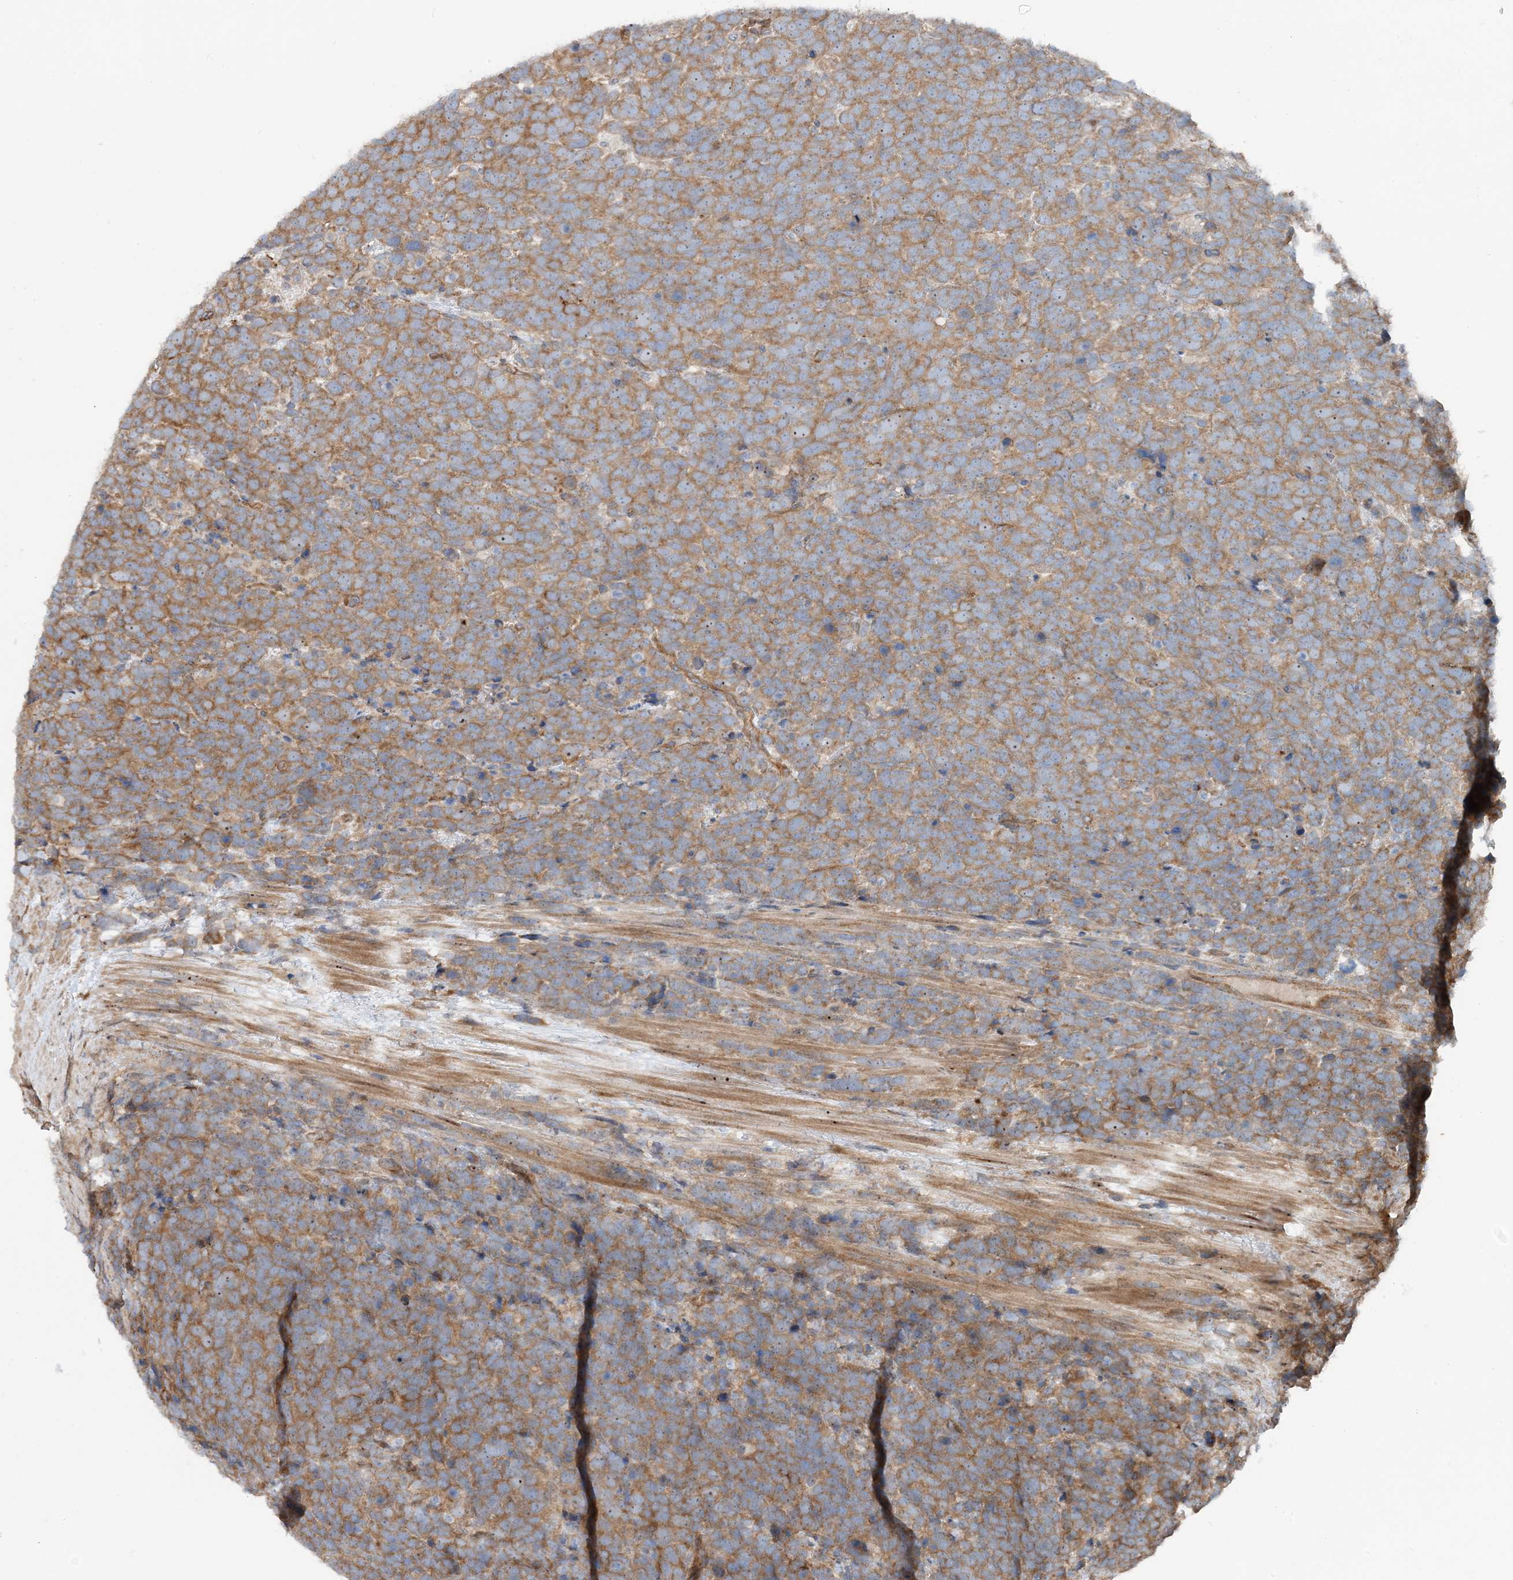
{"staining": {"intensity": "moderate", "quantity": ">75%", "location": "cytoplasmic/membranous"}, "tissue": "urothelial cancer", "cell_type": "Tumor cells", "image_type": "cancer", "snomed": [{"axis": "morphology", "description": "Urothelial carcinoma, High grade"}, {"axis": "topography", "description": "Urinary bladder"}], "caption": "High-grade urothelial carcinoma tissue exhibits moderate cytoplasmic/membranous expression in approximately >75% of tumor cells", "gene": "MYL5", "patient": {"sex": "female", "age": 82}}